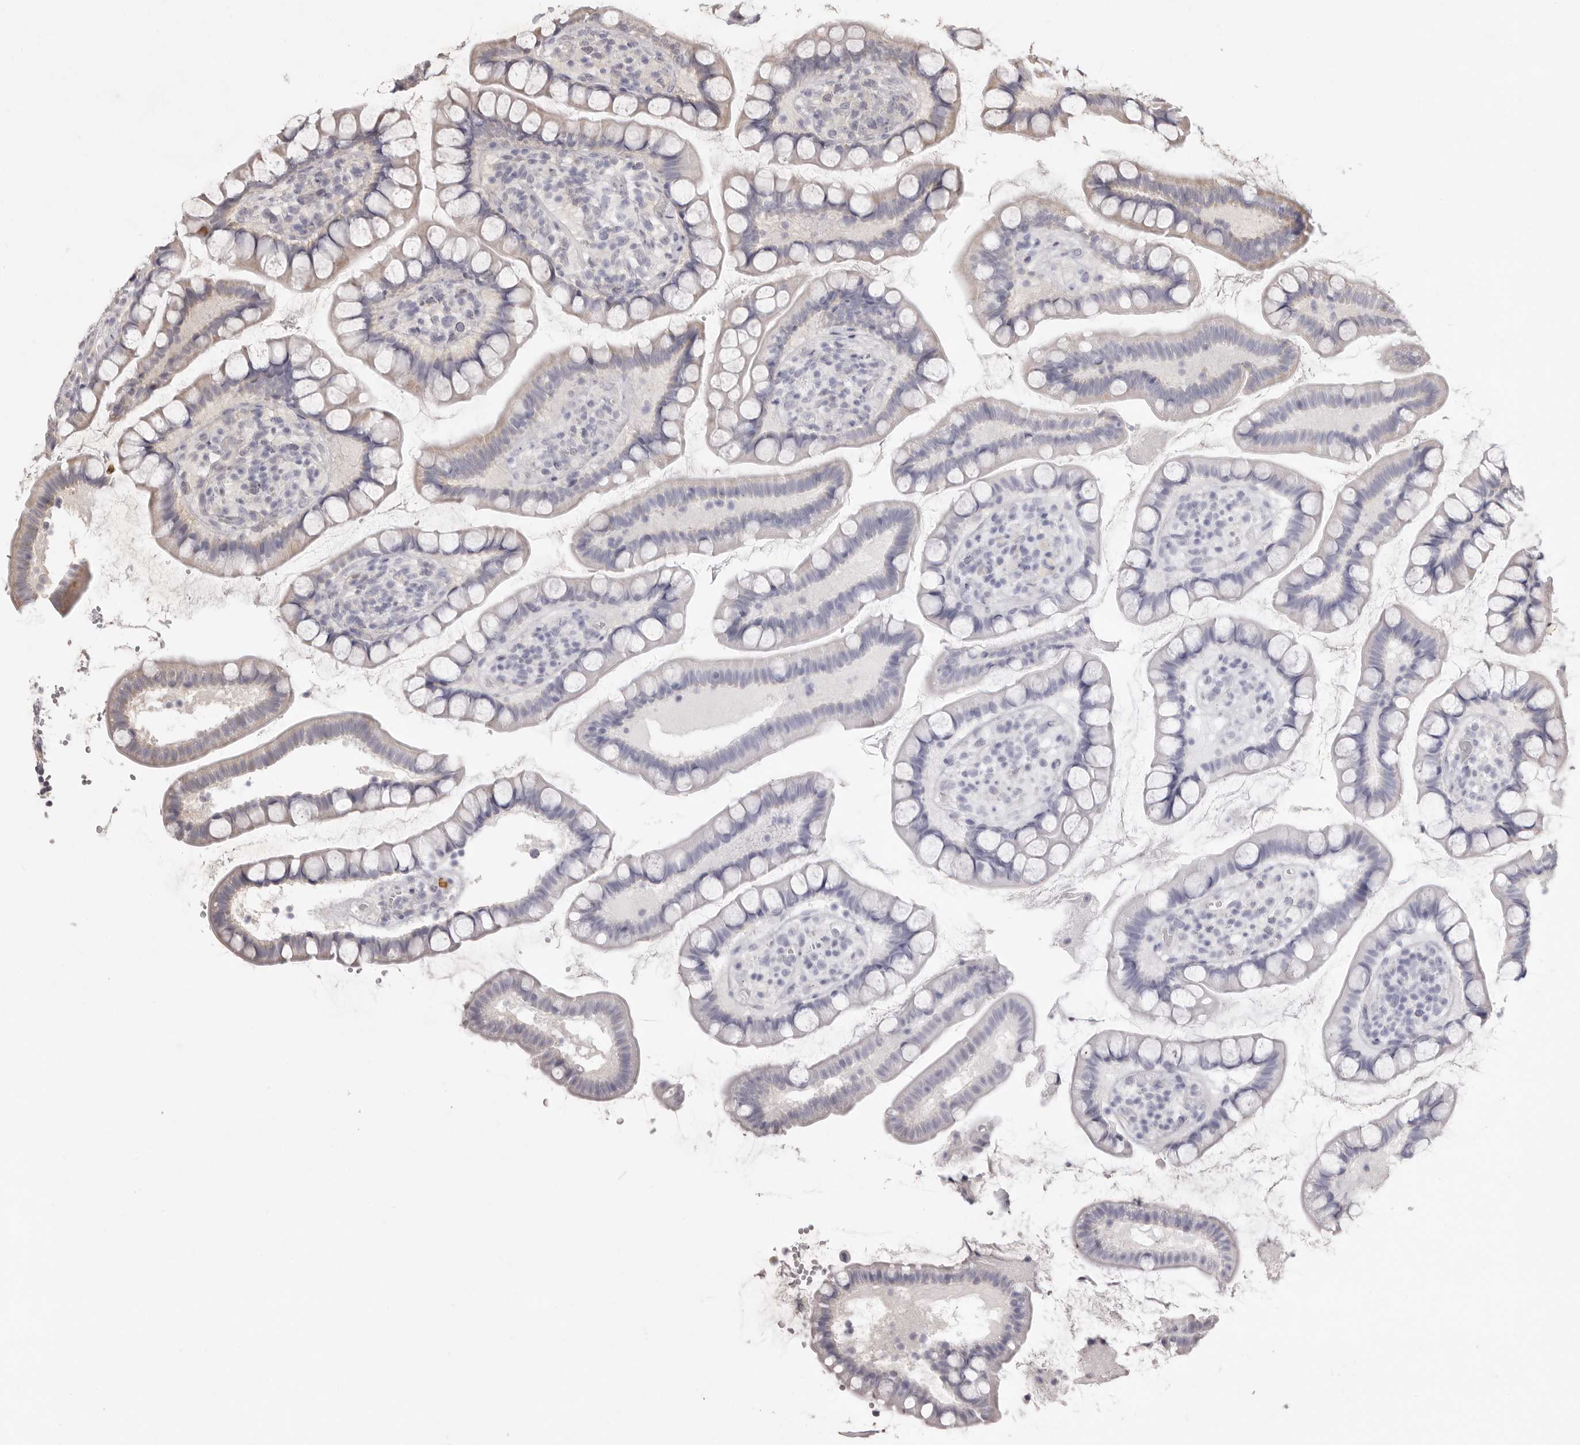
{"staining": {"intensity": "negative", "quantity": "none", "location": "none"}, "tissue": "small intestine", "cell_type": "Glandular cells", "image_type": "normal", "snomed": [{"axis": "morphology", "description": "Normal tissue, NOS"}, {"axis": "topography", "description": "Small intestine"}], "caption": "Immunohistochemical staining of normal human small intestine demonstrates no significant staining in glandular cells. Brightfield microscopy of IHC stained with DAB (brown) and hematoxylin (blue), captured at high magnification.", "gene": "GPR84", "patient": {"sex": "female", "age": 84}}